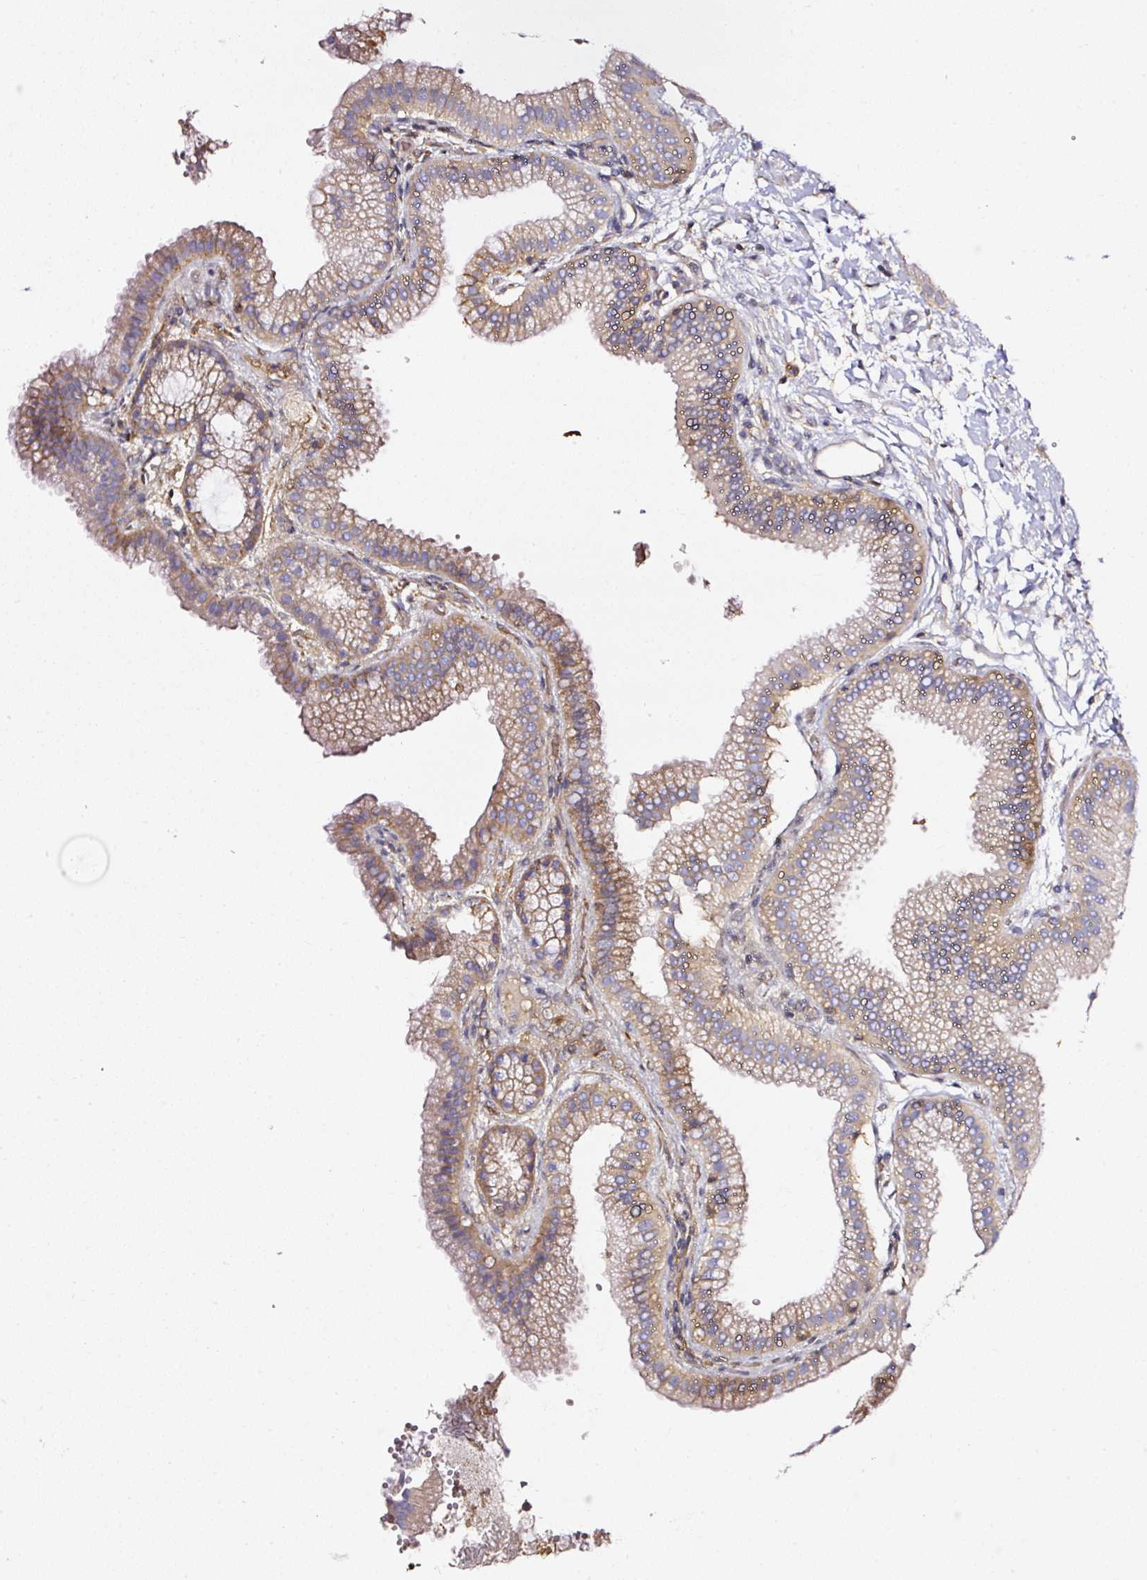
{"staining": {"intensity": "moderate", "quantity": "<25%", "location": "cytoplasmic/membranous"}, "tissue": "gallbladder", "cell_type": "Glandular cells", "image_type": "normal", "snomed": [{"axis": "morphology", "description": "Normal tissue, NOS"}, {"axis": "topography", "description": "Gallbladder"}], "caption": "Immunohistochemical staining of unremarkable gallbladder exhibits <25% levels of moderate cytoplasmic/membranous protein positivity in about <25% of glandular cells.", "gene": "CD47", "patient": {"sex": "female", "age": 63}}